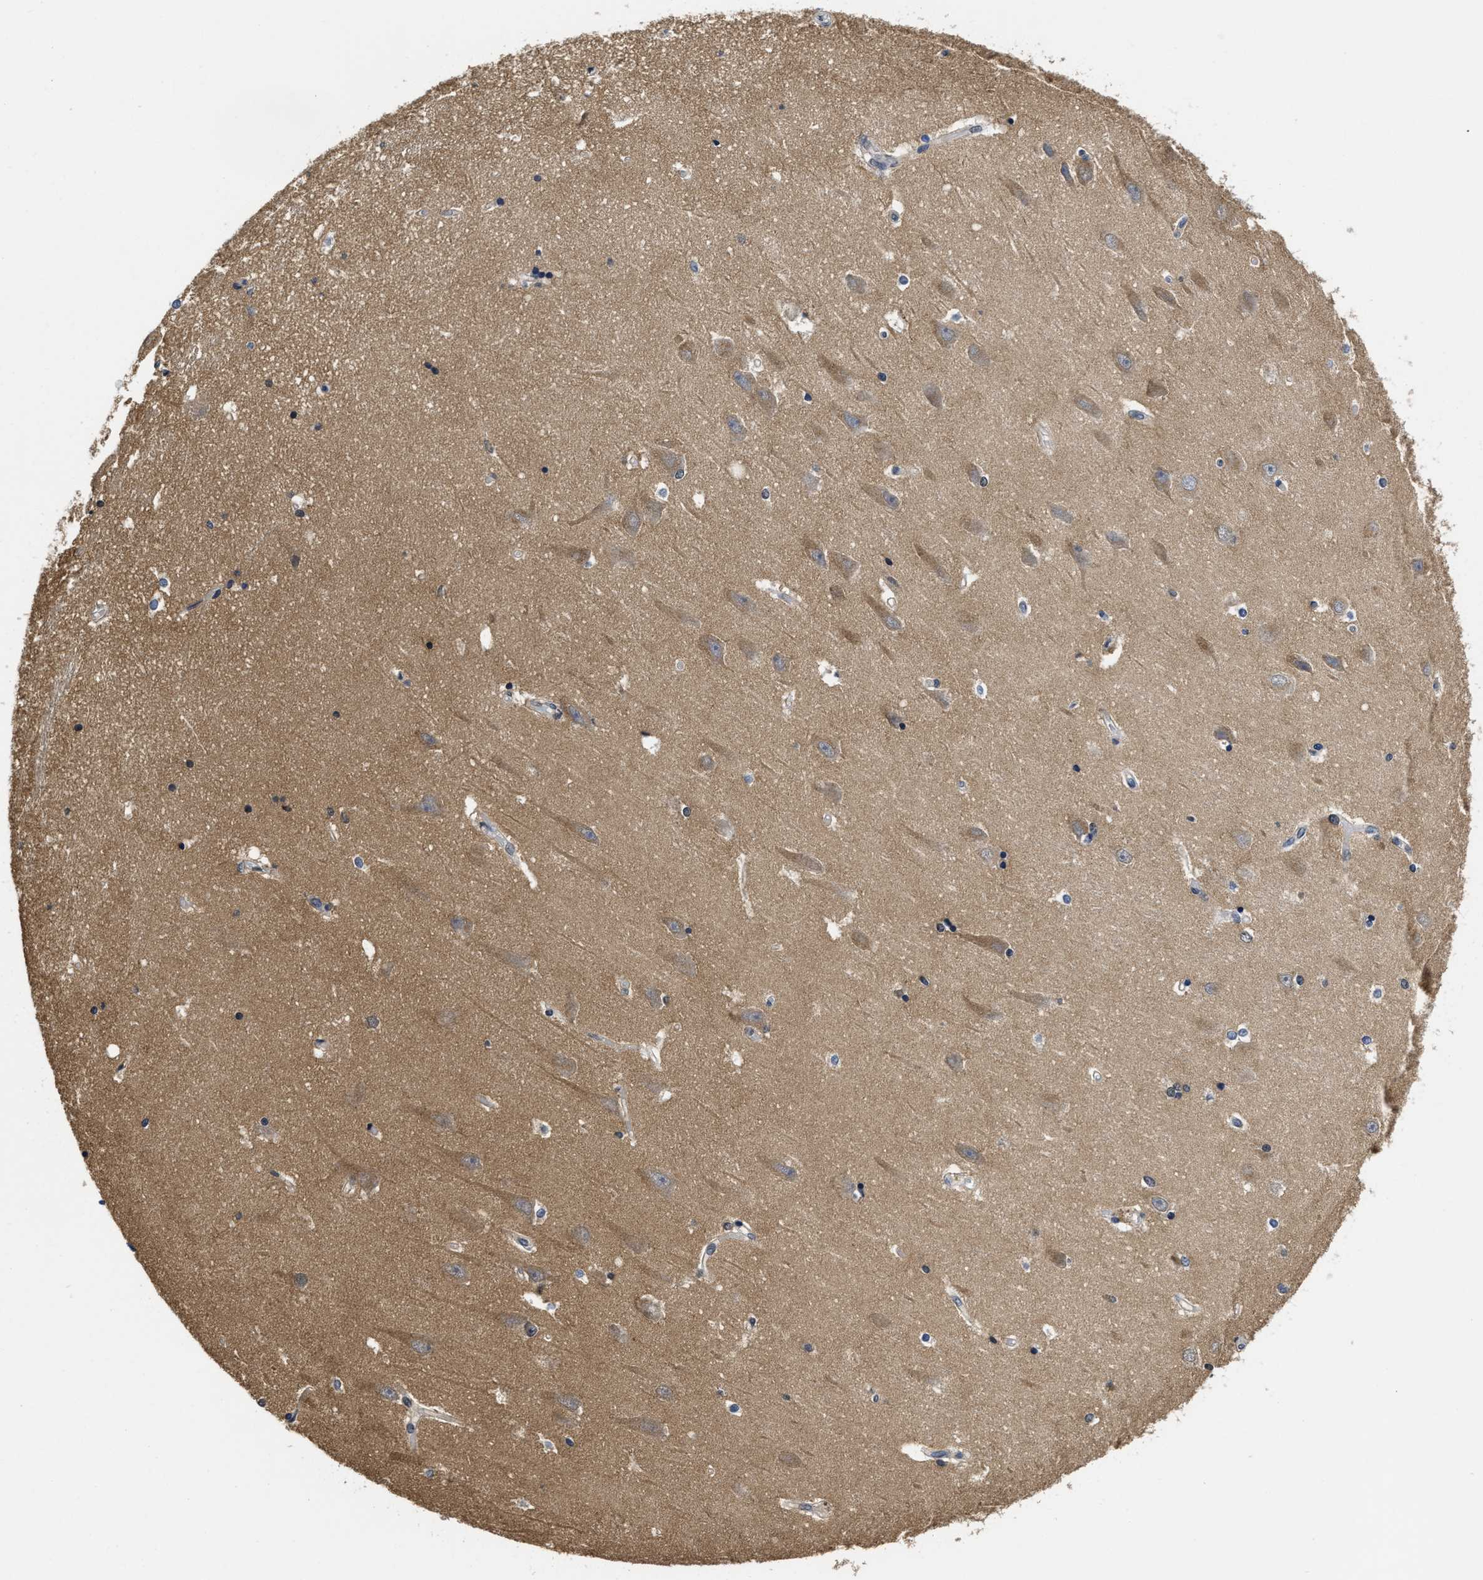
{"staining": {"intensity": "moderate", "quantity": "<25%", "location": "cytoplasmic/membranous"}, "tissue": "hippocampus", "cell_type": "Glial cells", "image_type": "normal", "snomed": [{"axis": "morphology", "description": "Normal tissue, NOS"}, {"axis": "topography", "description": "Hippocampus"}], "caption": "DAB immunohistochemical staining of benign human hippocampus shows moderate cytoplasmic/membranous protein positivity in approximately <25% of glial cells. Using DAB (3,3'-diaminobenzidine) (brown) and hematoxylin (blue) stains, captured at high magnification using brightfield microscopy.", "gene": "MCOLN2", "patient": {"sex": "male", "age": 45}}